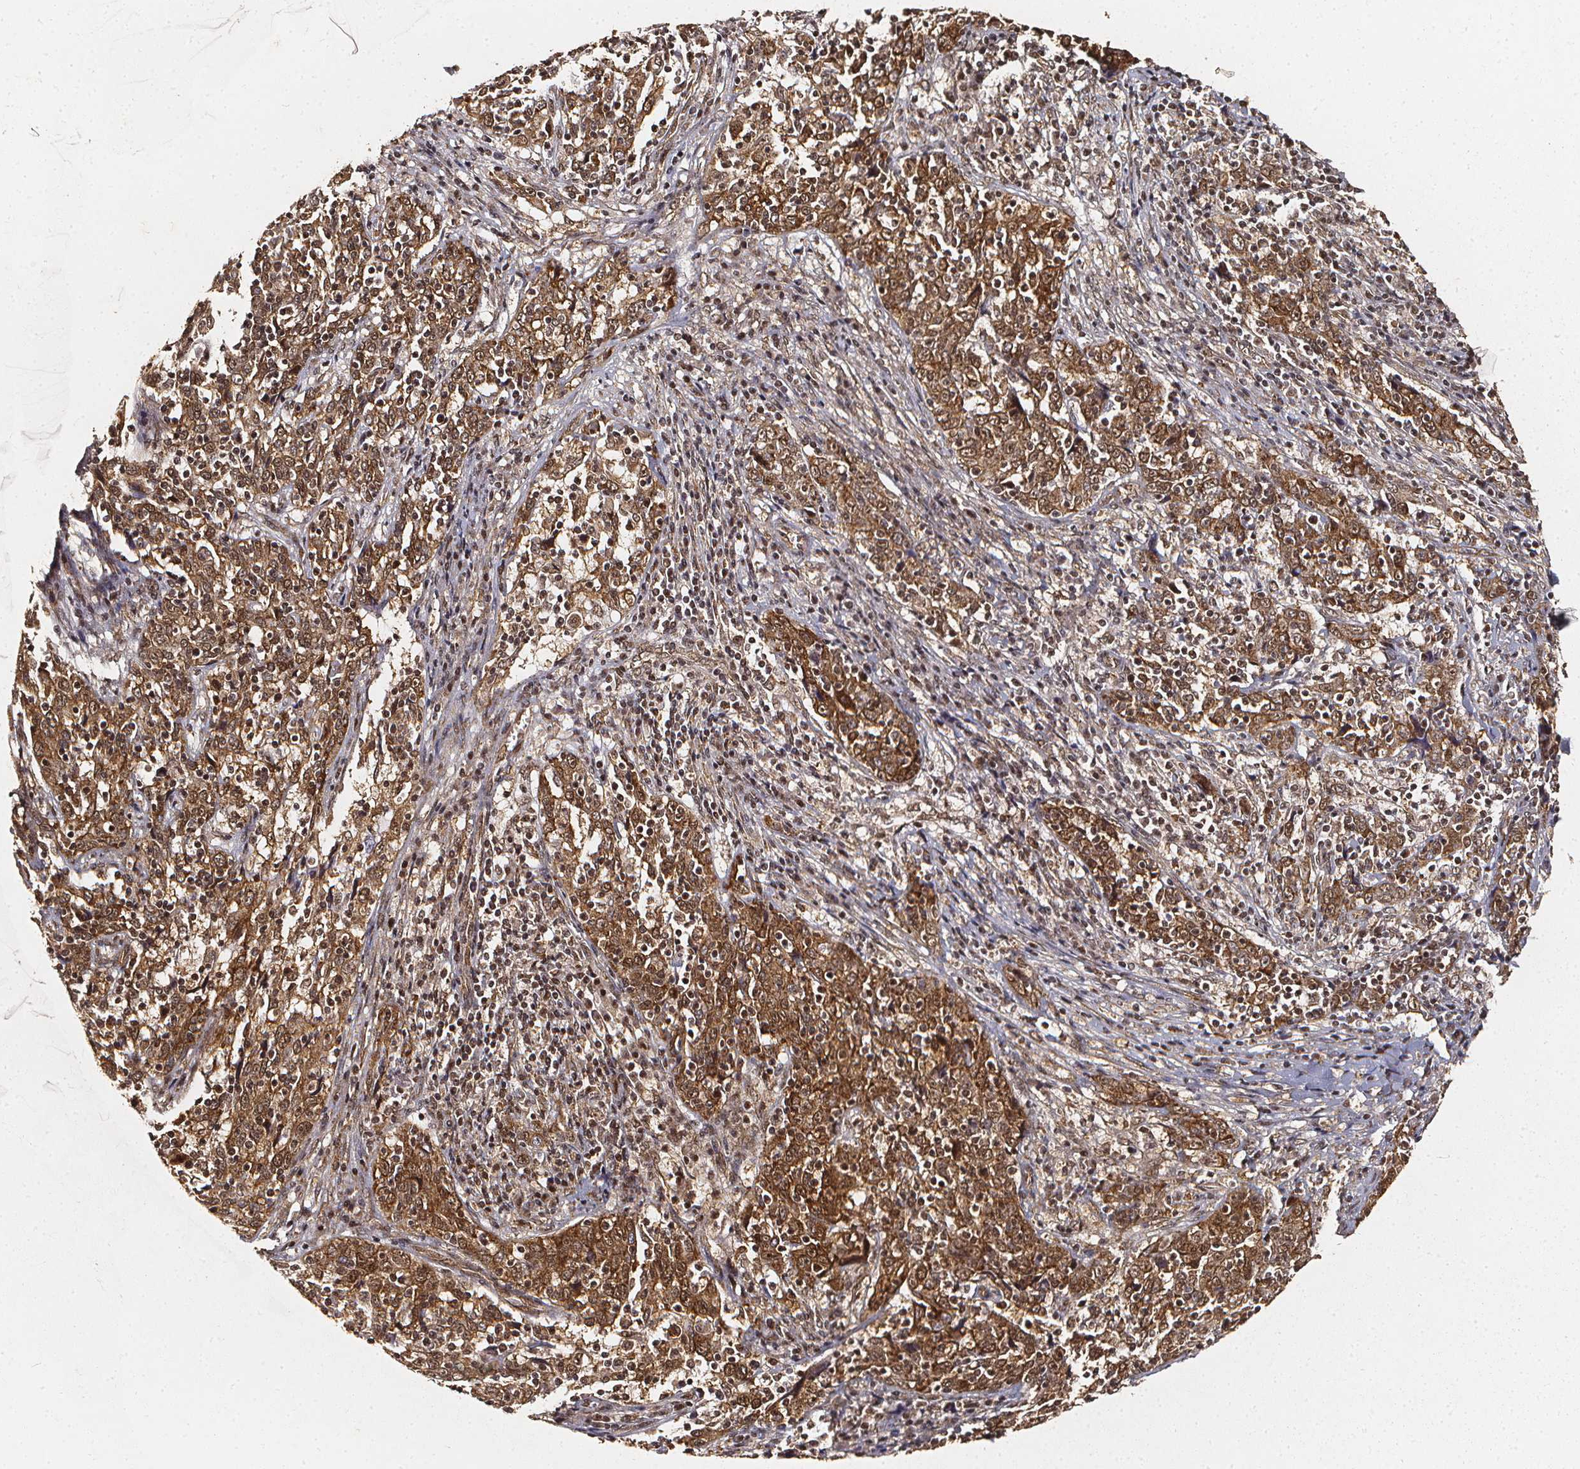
{"staining": {"intensity": "moderate", "quantity": ">75%", "location": "cytoplasmic/membranous,nuclear"}, "tissue": "cervical cancer", "cell_type": "Tumor cells", "image_type": "cancer", "snomed": [{"axis": "morphology", "description": "Squamous cell carcinoma, NOS"}, {"axis": "topography", "description": "Cervix"}], "caption": "Tumor cells display medium levels of moderate cytoplasmic/membranous and nuclear staining in about >75% of cells in human cervical squamous cell carcinoma.", "gene": "SMN1", "patient": {"sex": "female", "age": 46}}